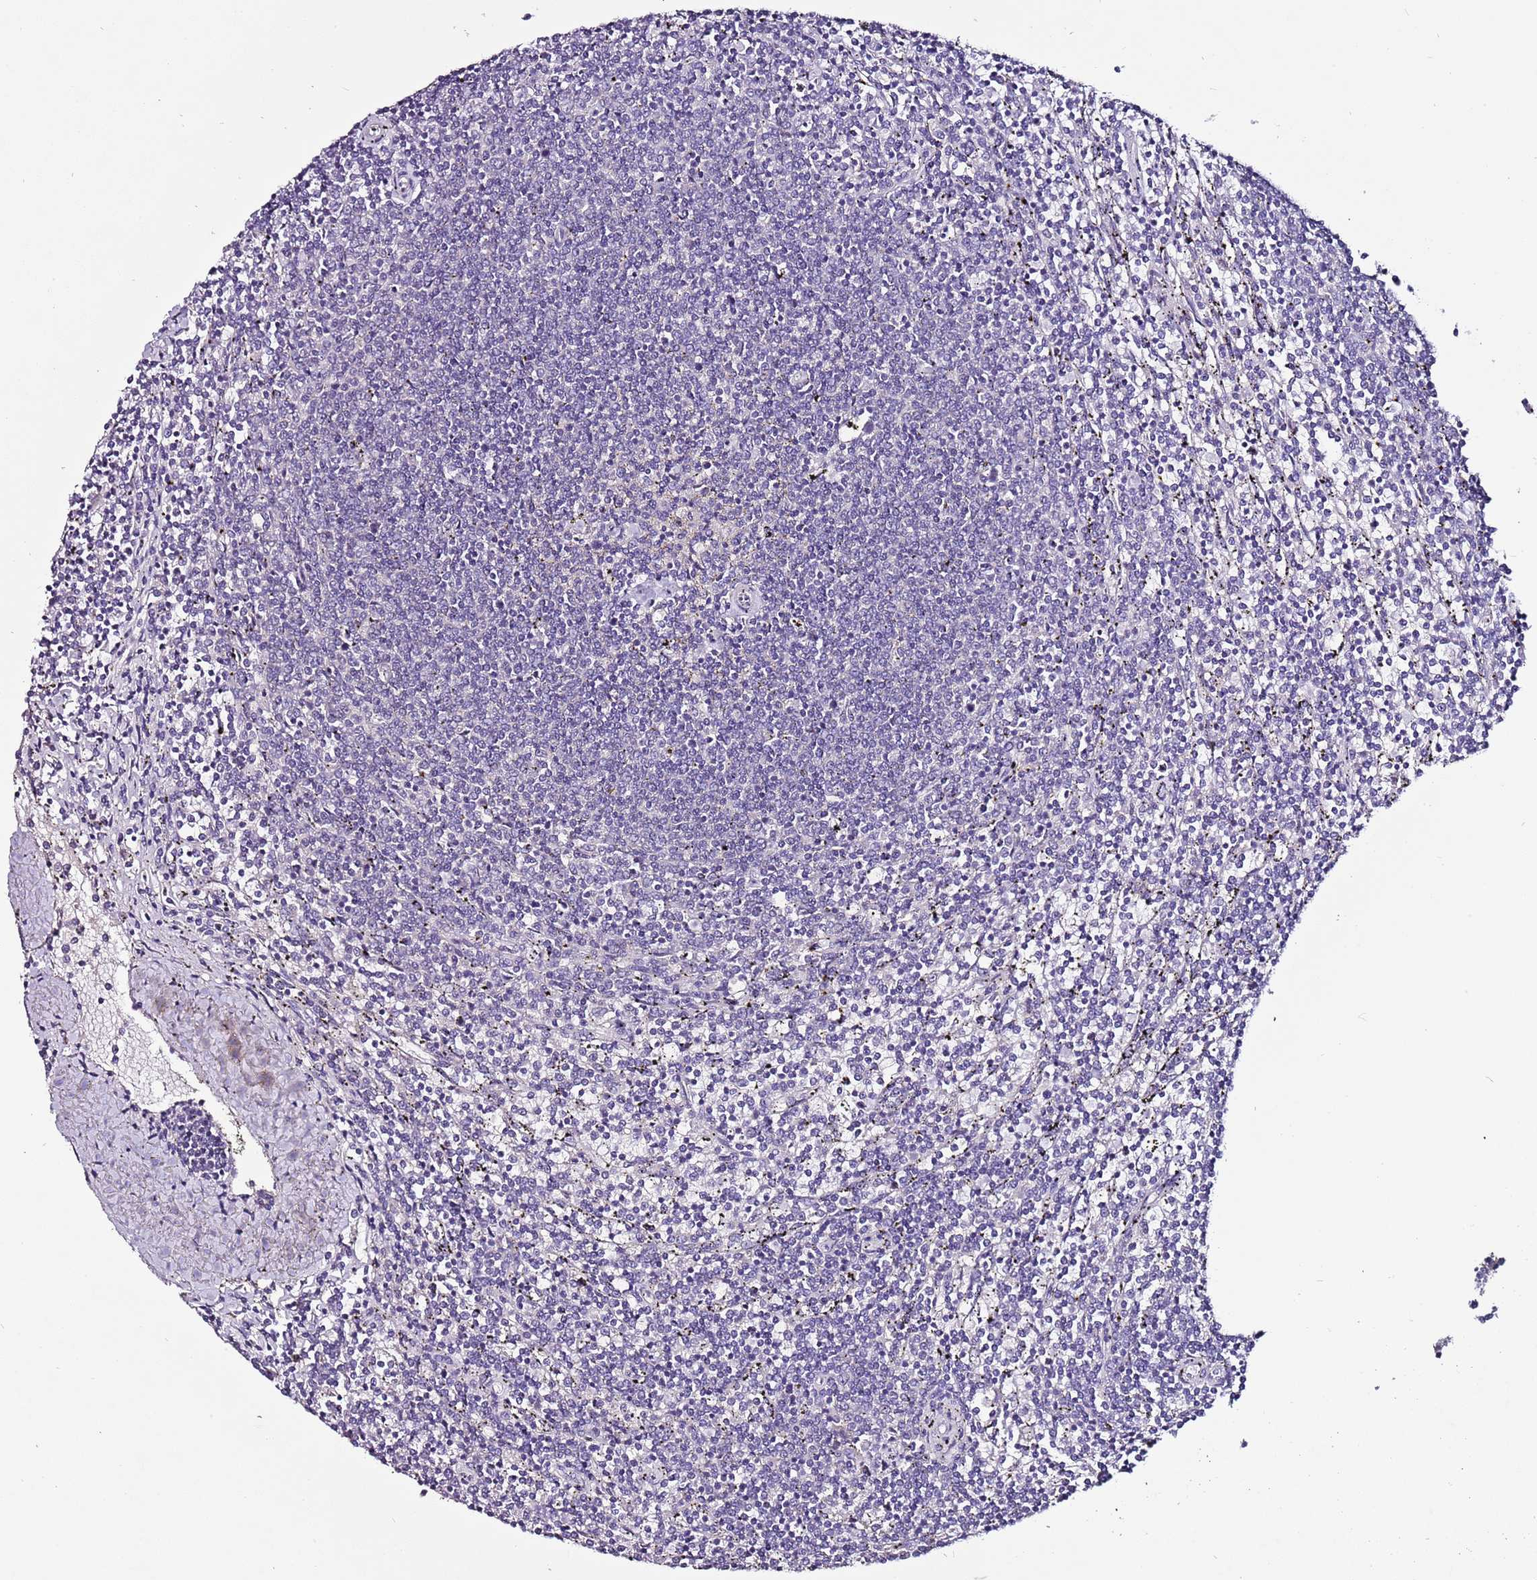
{"staining": {"intensity": "negative", "quantity": "none", "location": "none"}, "tissue": "lymphoma", "cell_type": "Tumor cells", "image_type": "cancer", "snomed": [{"axis": "morphology", "description": "Malignant lymphoma, non-Hodgkin's type, Low grade"}, {"axis": "topography", "description": "Spleen"}], "caption": "Lymphoma was stained to show a protein in brown. There is no significant staining in tumor cells.", "gene": "FAM20A", "patient": {"sex": "female", "age": 50}}